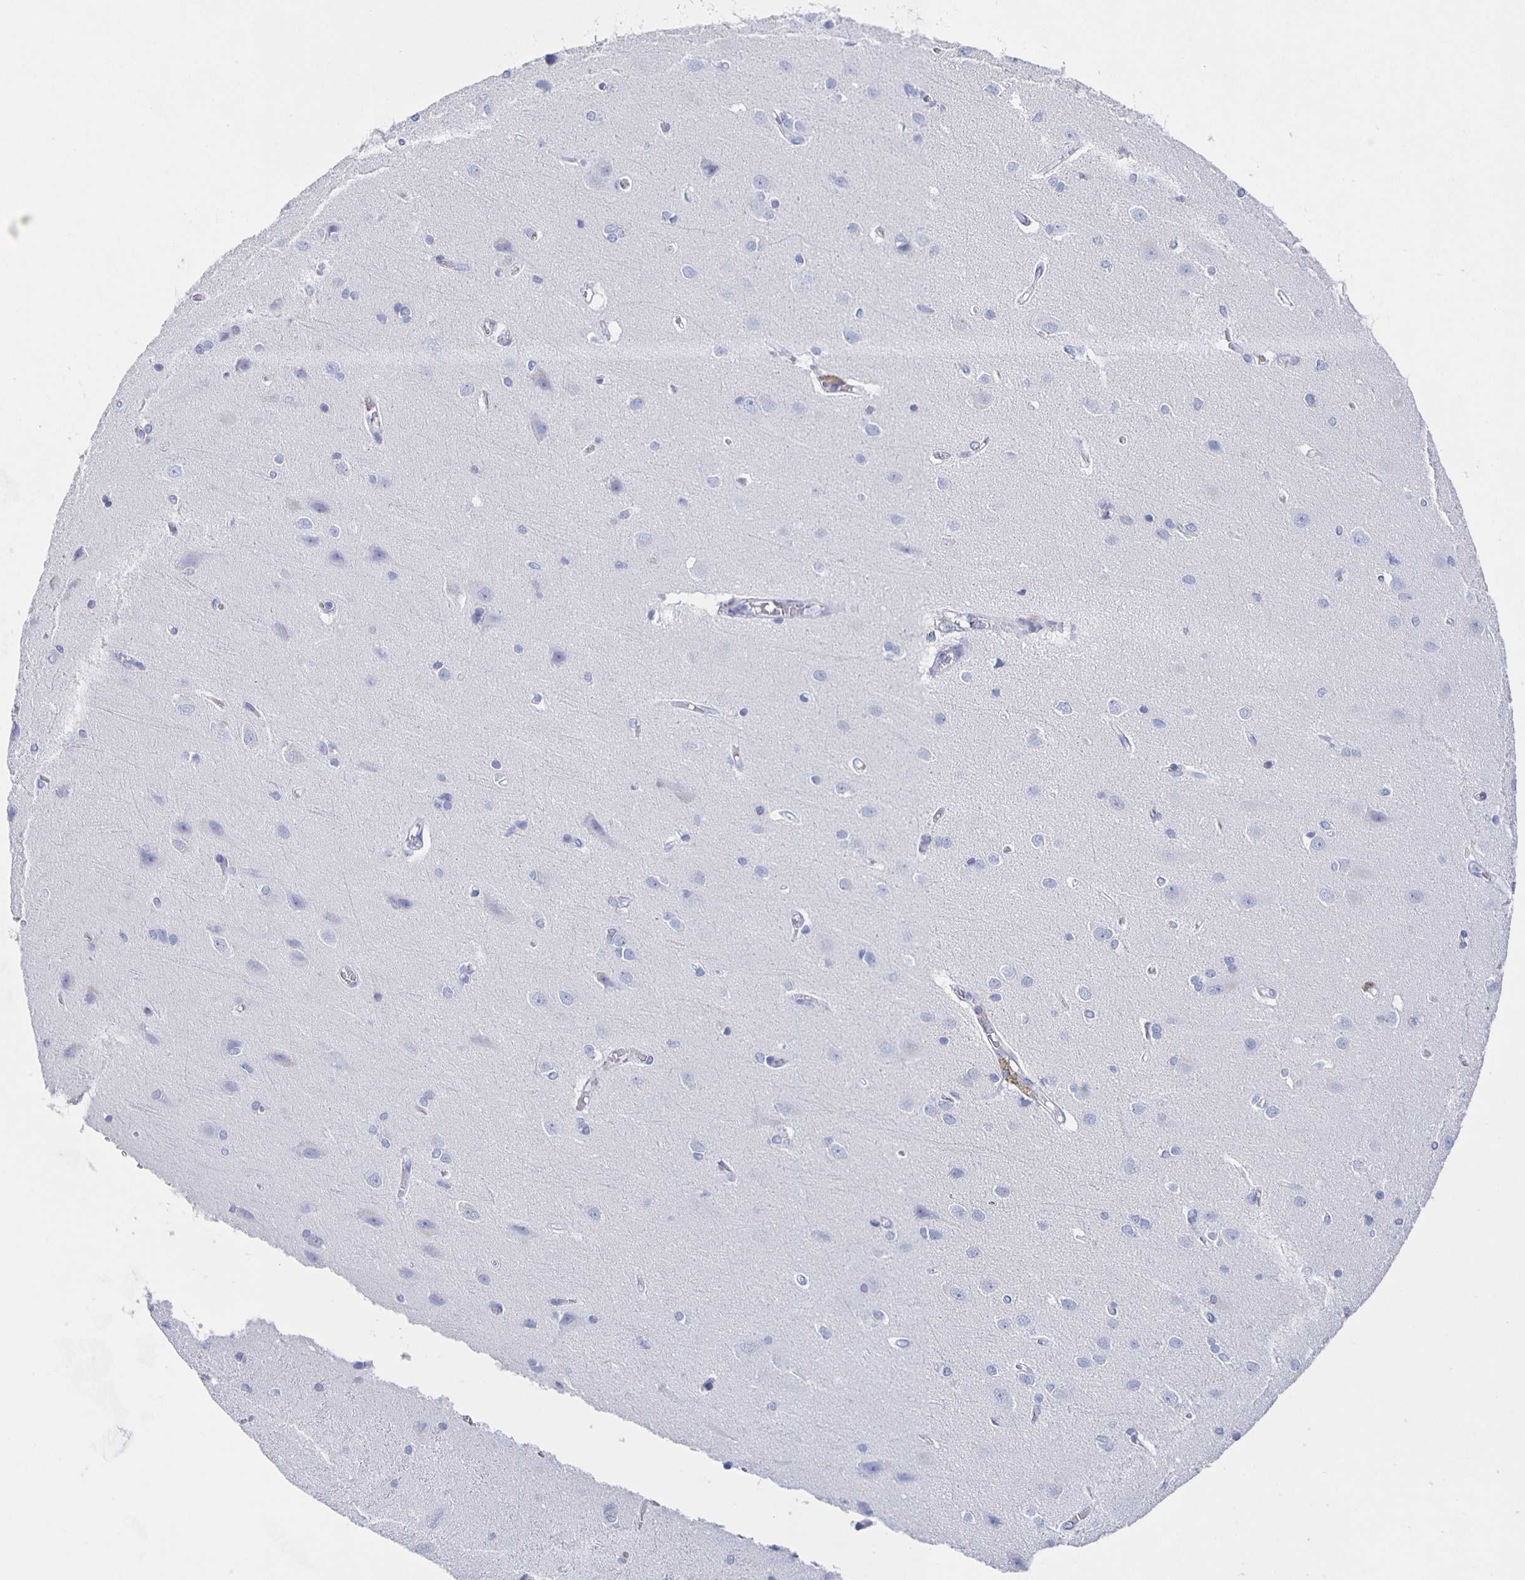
{"staining": {"intensity": "negative", "quantity": "none", "location": "none"}, "tissue": "cerebral cortex", "cell_type": "Endothelial cells", "image_type": "normal", "snomed": [{"axis": "morphology", "description": "Normal tissue, NOS"}, {"axis": "topography", "description": "Cerebral cortex"}], "caption": "Unremarkable cerebral cortex was stained to show a protein in brown. There is no significant expression in endothelial cells. The staining was performed using DAB to visualize the protein expression in brown, while the nuclei were stained in blue with hematoxylin (Magnification: 20x).", "gene": "CCDC17", "patient": {"sex": "male", "age": 37}}